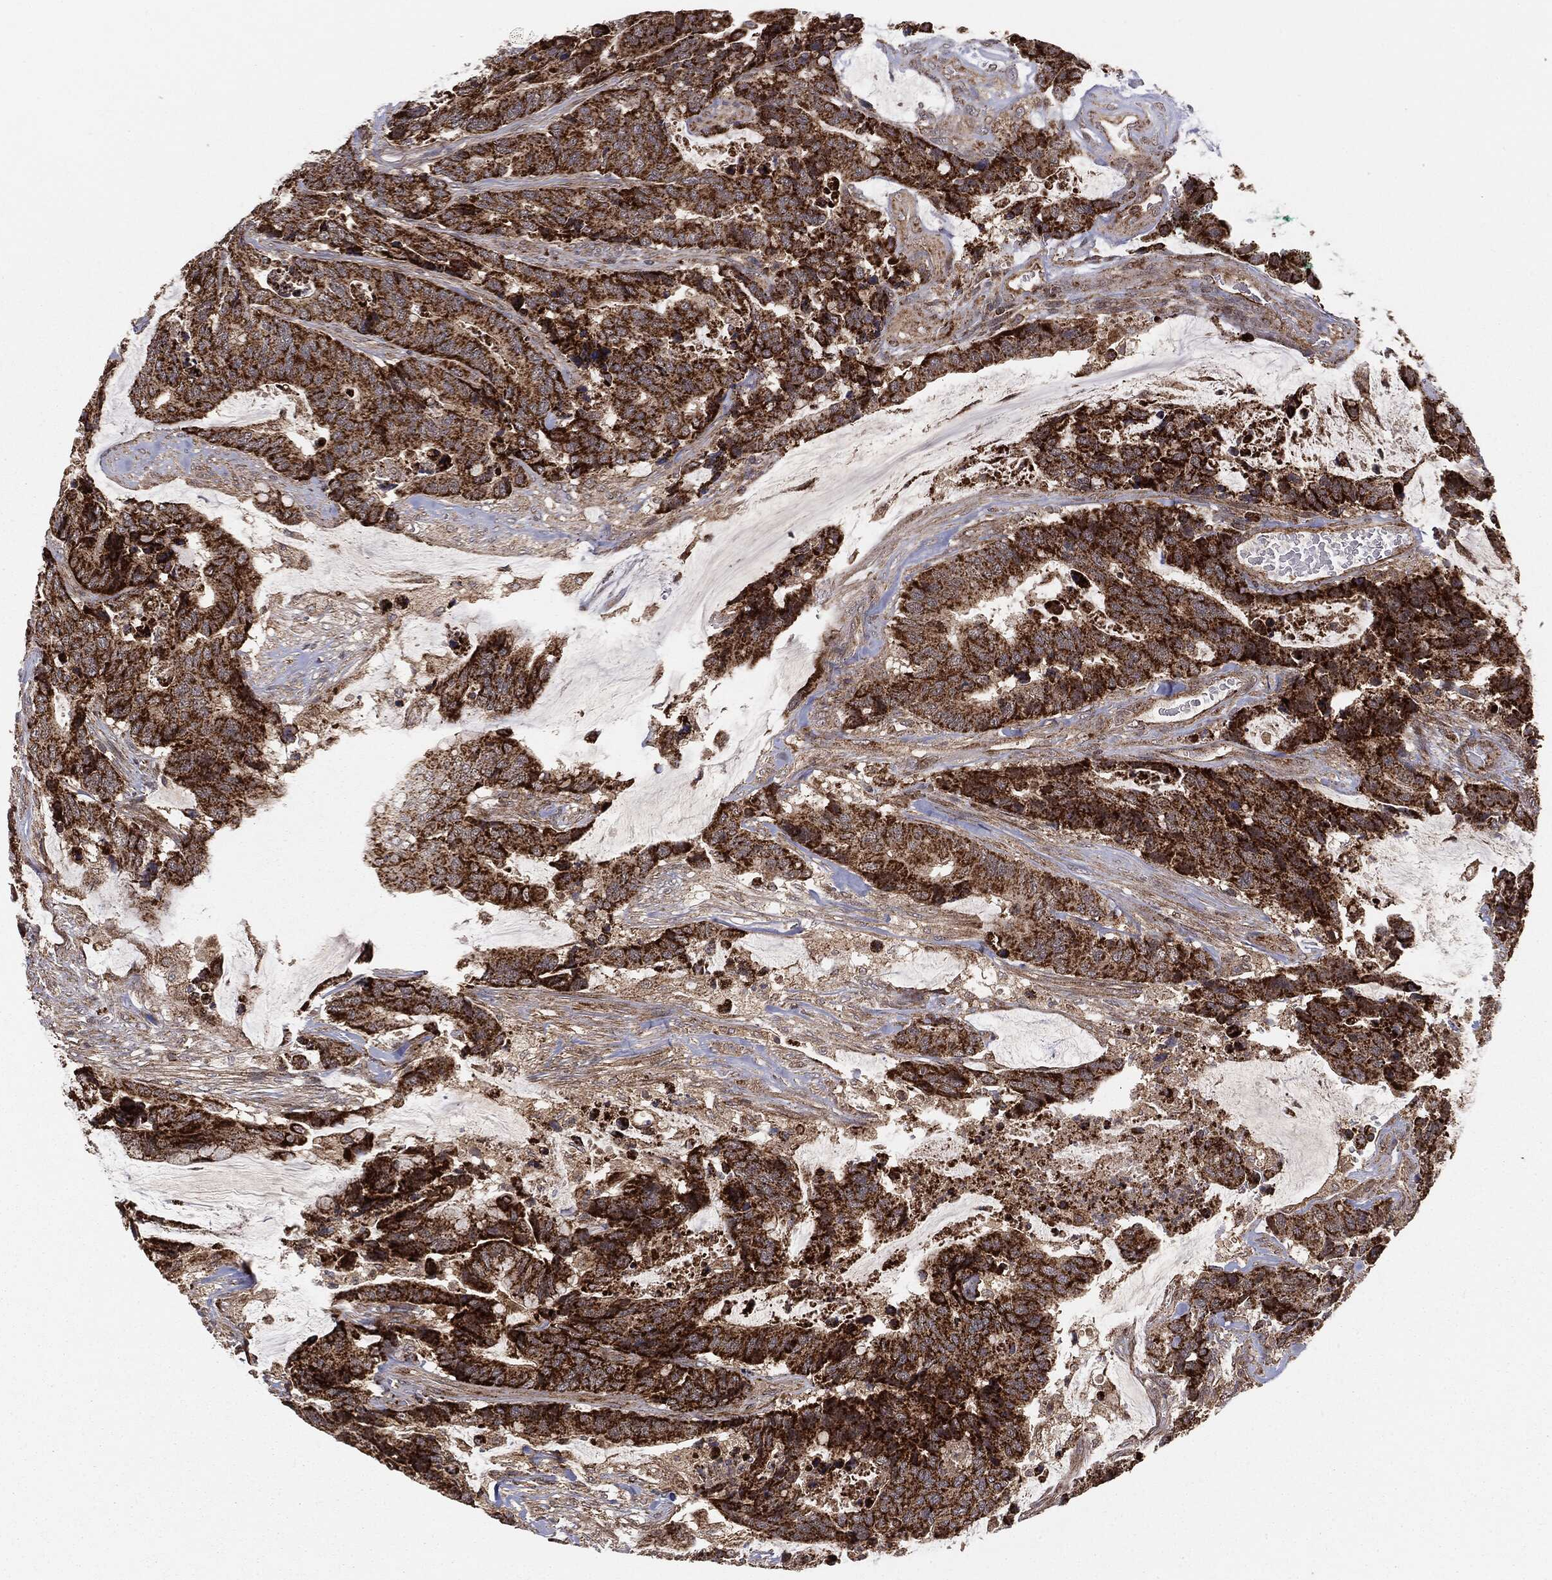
{"staining": {"intensity": "strong", "quantity": ">75%", "location": "cytoplasmic/membranous"}, "tissue": "colorectal cancer", "cell_type": "Tumor cells", "image_type": "cancer", "snomed": [{"axis": "morphology", "description": "Adenocarcinoma, NOS"}, {"axis": "topography", "description": "Rectum"}], "caption": "A histopathology image of human colorectal cancer stained for a protein displays strong cytoplasmic/membranous brown staining in tumor cells. (Stains: DAB in brown, nuclei in blue, Microscopy: brightfield microscopy at high magnification).", "gene": "MTOR", "patient": {"sex": "female", "age": 59}}